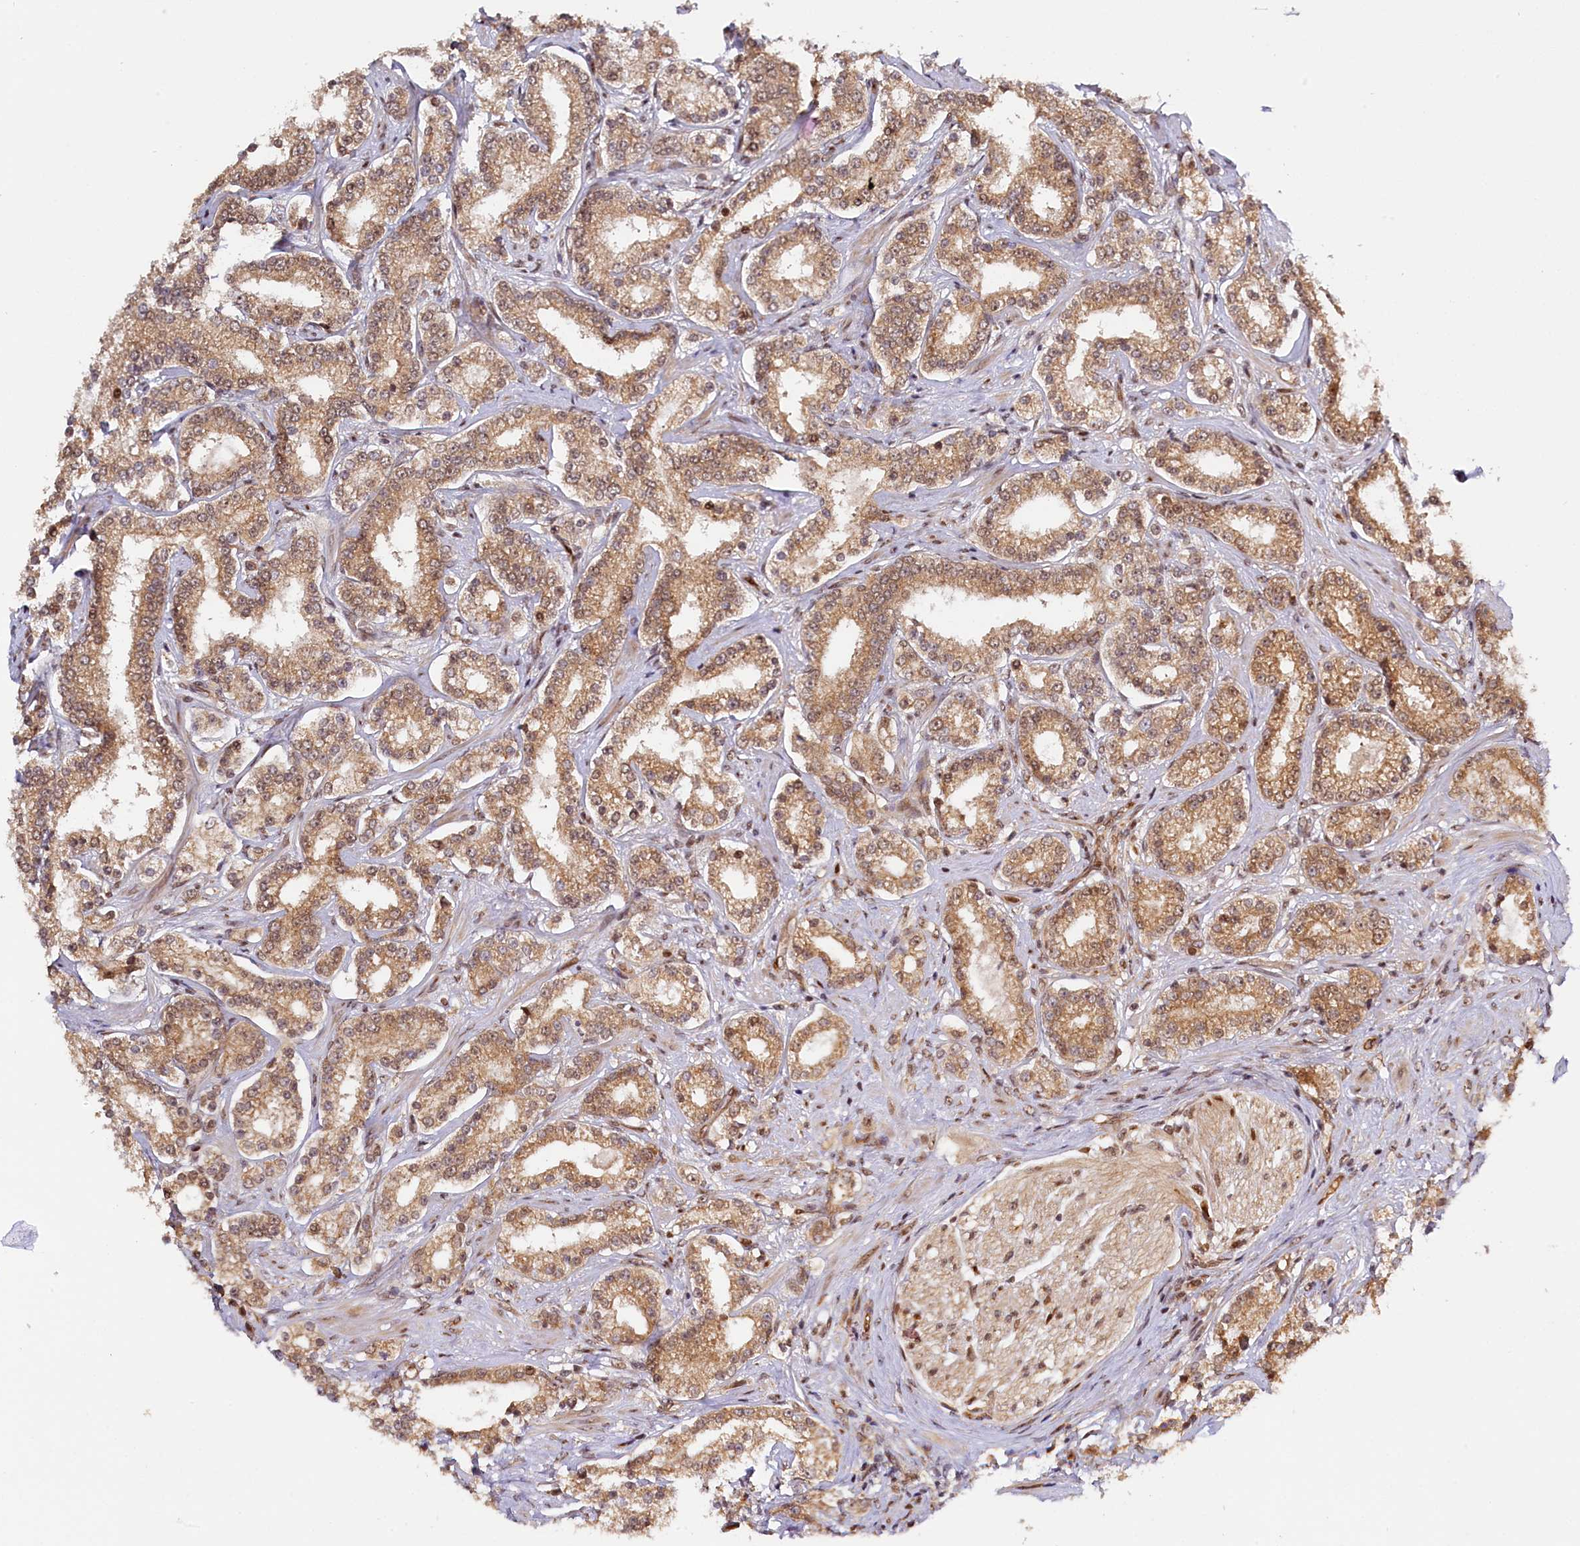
{"staining": {"intensity": "moderate", "quantity": ">75%", "location": "cytoplasmic/membranous,nuclear"}, "tissue": "prostate cancer", "cell_type": "Tumor cells", "image_type": "cancer", "snomed": [{"axis": "morphology", "description": "Normal tissue, NOS"}, {"axis": "morphology", "description": "Adenocarcinoma, High grade"}, {"axis": "topography", "description": "Prostate"}], "caption": "Tumor cells display moderate cytoplasmic/membranous and nuclear positivity in approximately >75% of cells in prostate adenocarcinoma (high-grade).", "gene": "ANKRD24", "patient": {"sex": "male", "age": 83}}